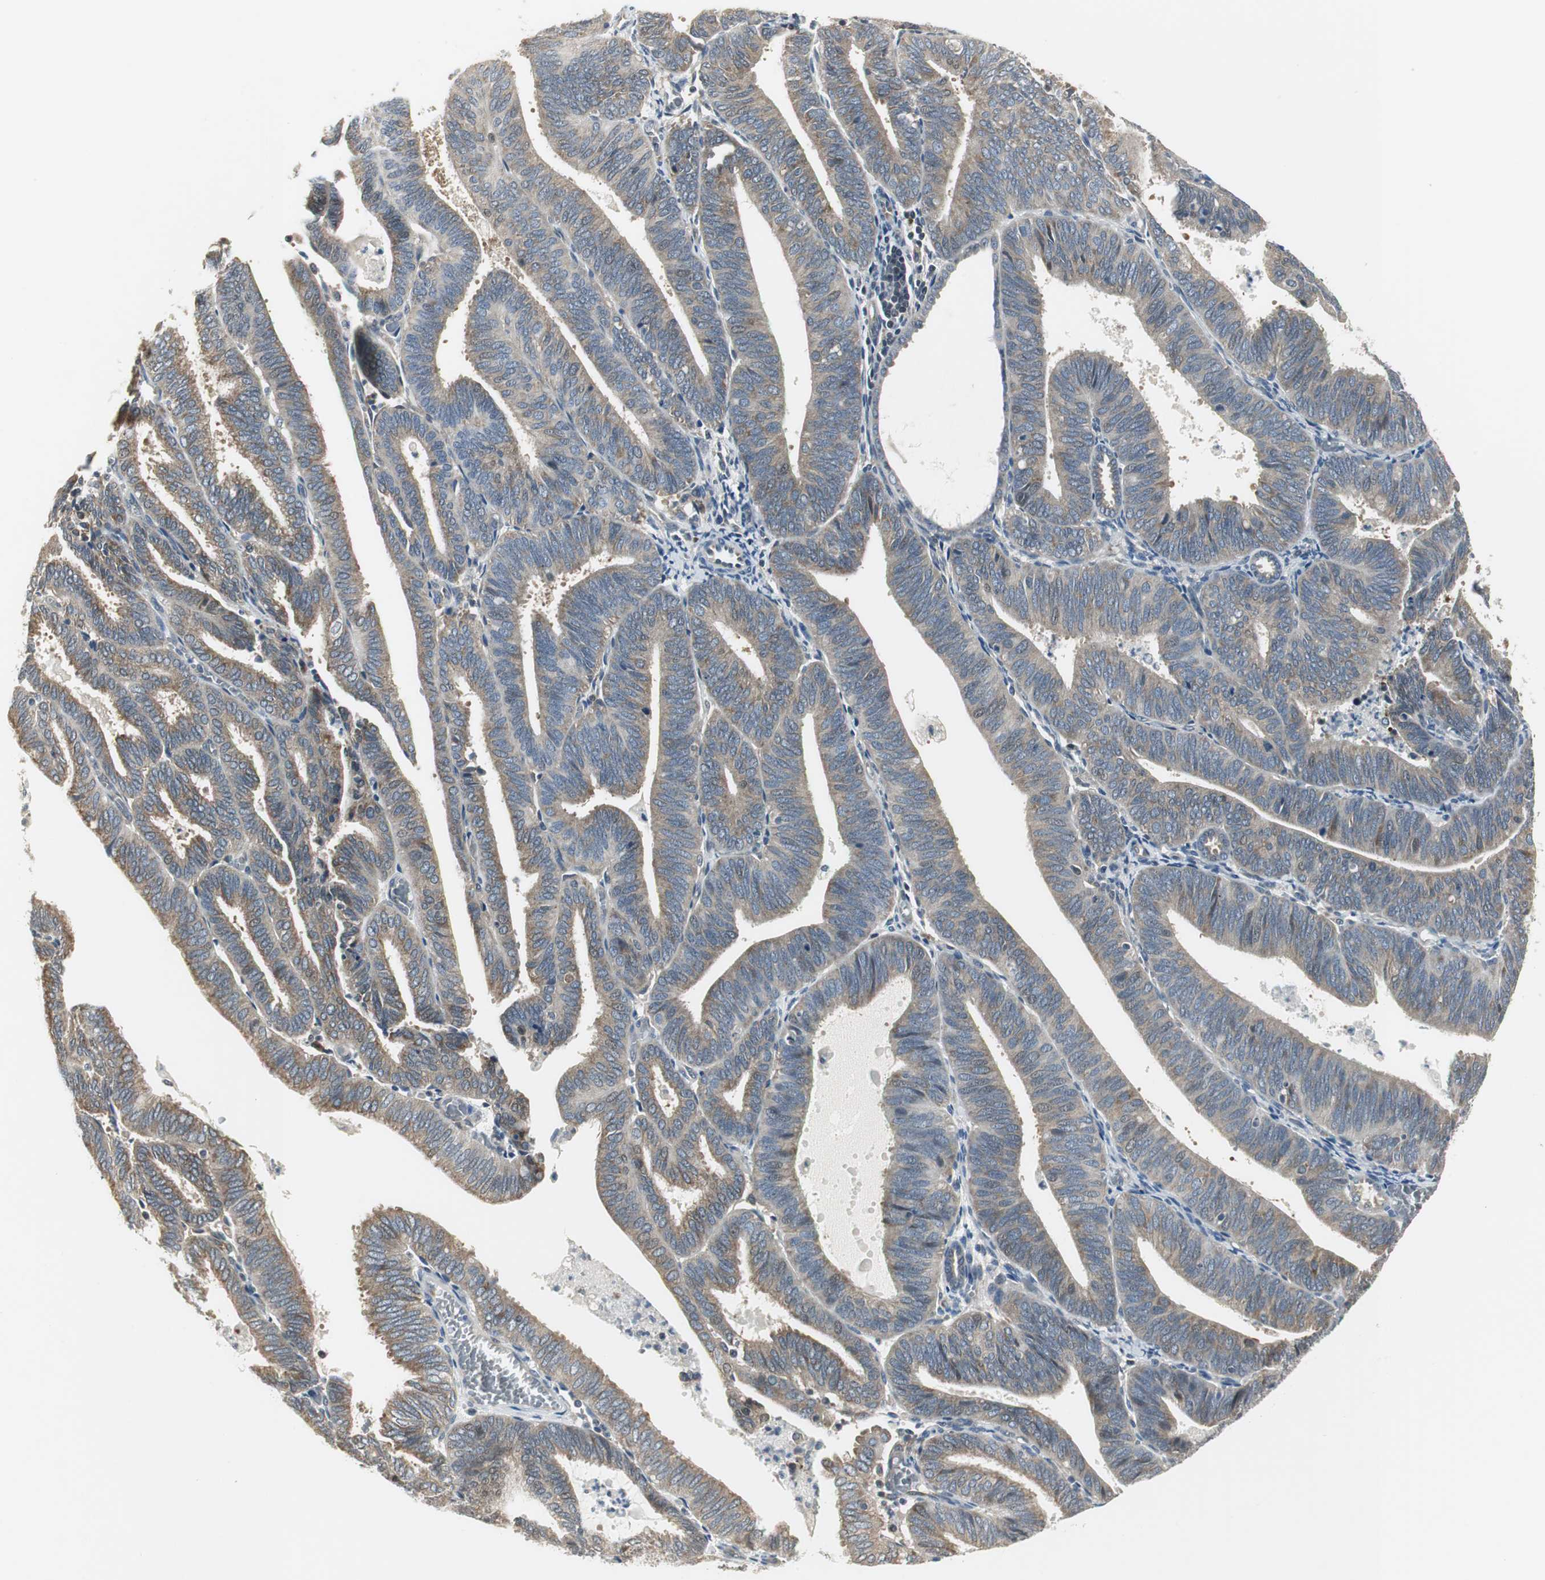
{"staining": {"intensity": "weak", "quantity": ">75%", "location": "cytoplasmic/membranous"}, "tissue": "endometrial cancer", "cell_type": "Tumor cells", "image_type": "cancer", "snomed": [{"axis": "morphology", "description": "Adenocarcinoma, NOS"}, {"axis": "topography", "description": "Uterus"}], "caption": "Immunohistochemistry (IHC) image of neoplastic tissue: endometrial adenocarcinoma stained using IHC reveals low levels of weak protein expression localized specifically in the cytoplasmic/membranous of tumor cells, appearing as a cytoplasmic/membranous brown color.", "gene": "CCT5", "patient": {"sex": "female", "age": 60}}